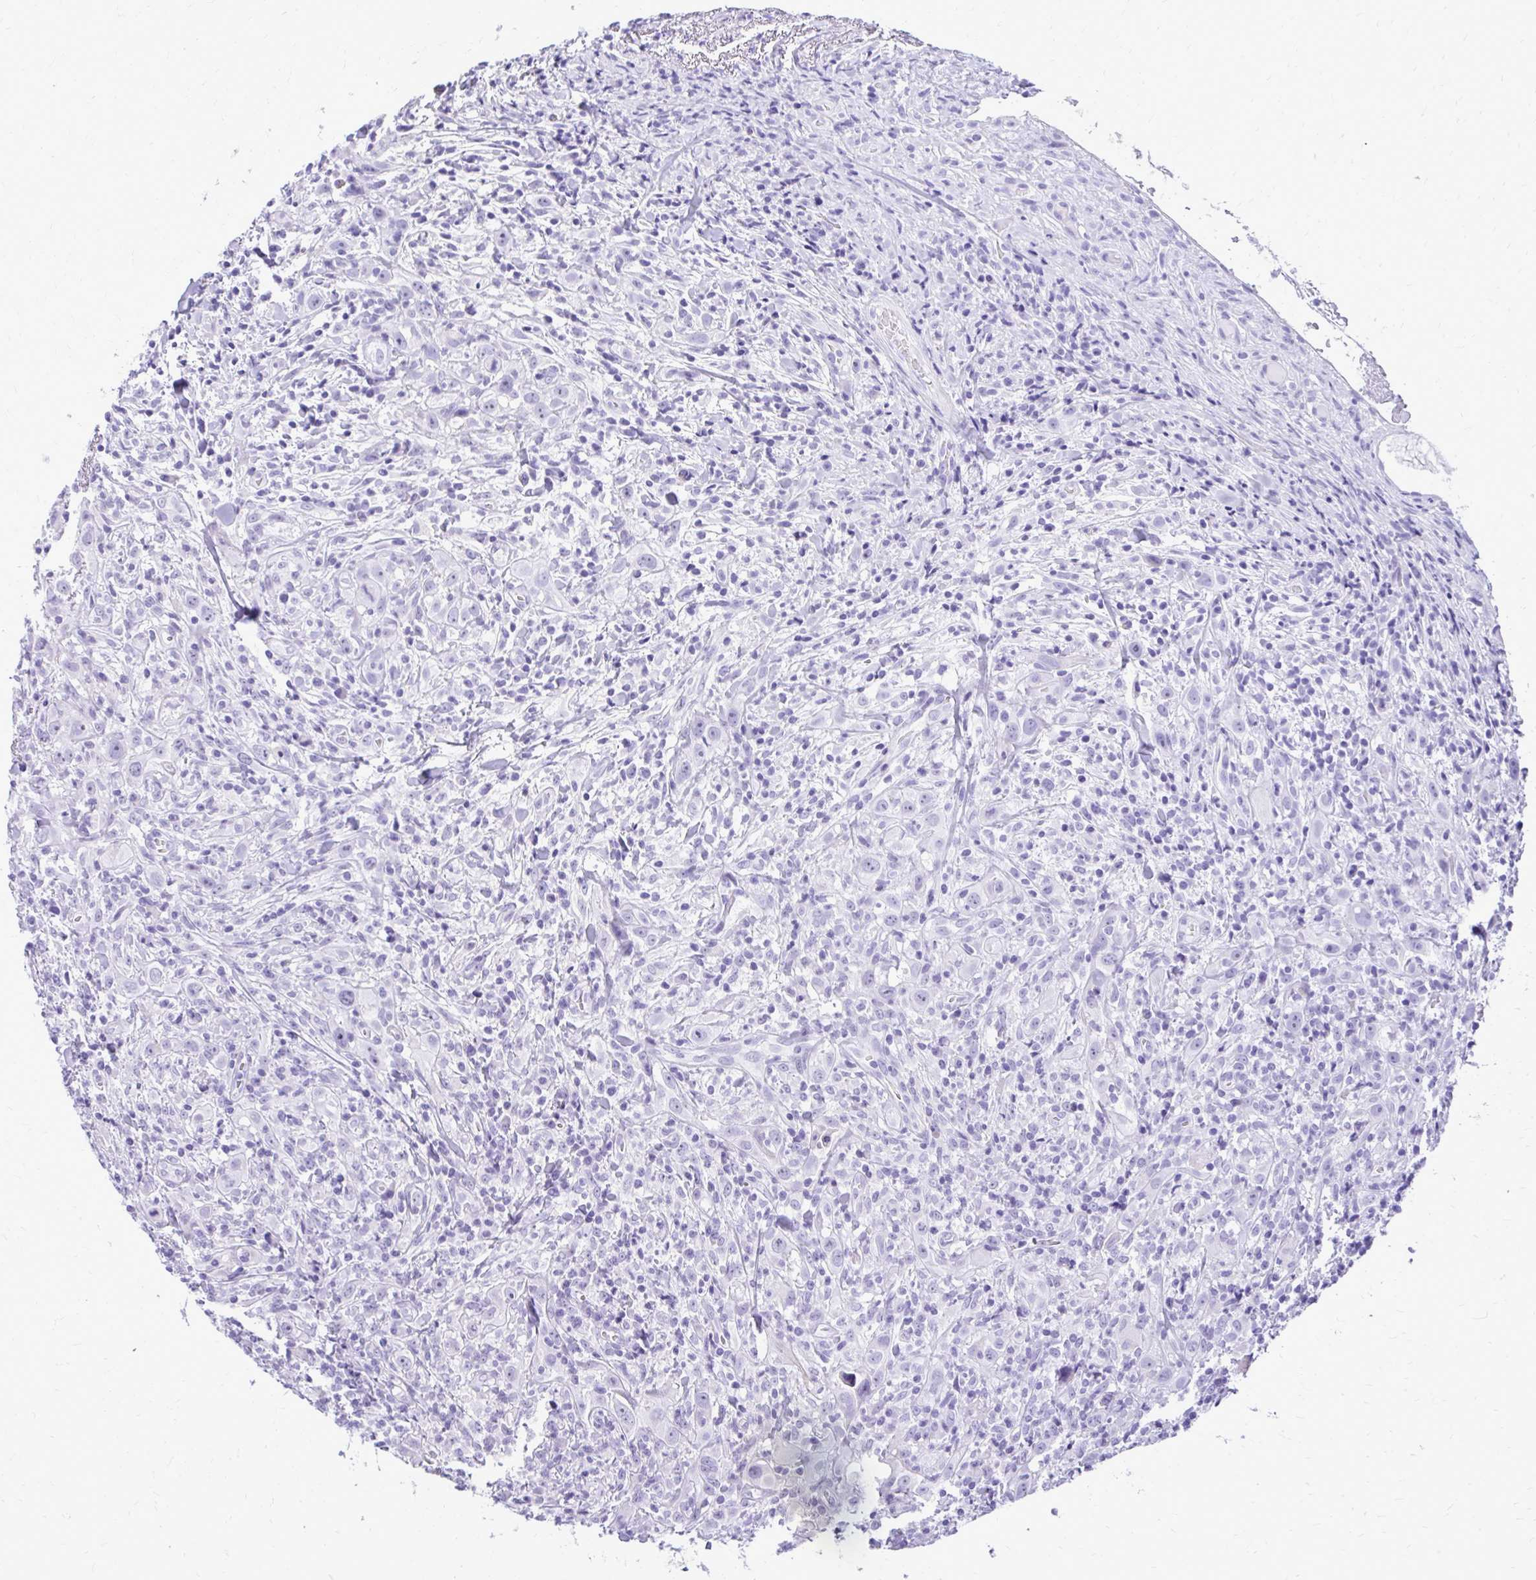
{"staining": {"intensity": "negative", "quantity": "none", "location": "none"}, "tissue": "head and neck cancer", "cell_type": "Tumor cells", "image_type": "cancer", "snomed": [{"axis": "morphology", "description": "Squamous cell carcinoma, NOS"}, {"axis": "topography", "description": "Head-Neck"}], "caption": "DAB (3,3'-diaminobenzidine) immunohistochemical staining of head and neck cancer exhibits no significant staining in tumor cells.", "gene": "RALYL", "patient": {"sex": "female", "age": 95}}